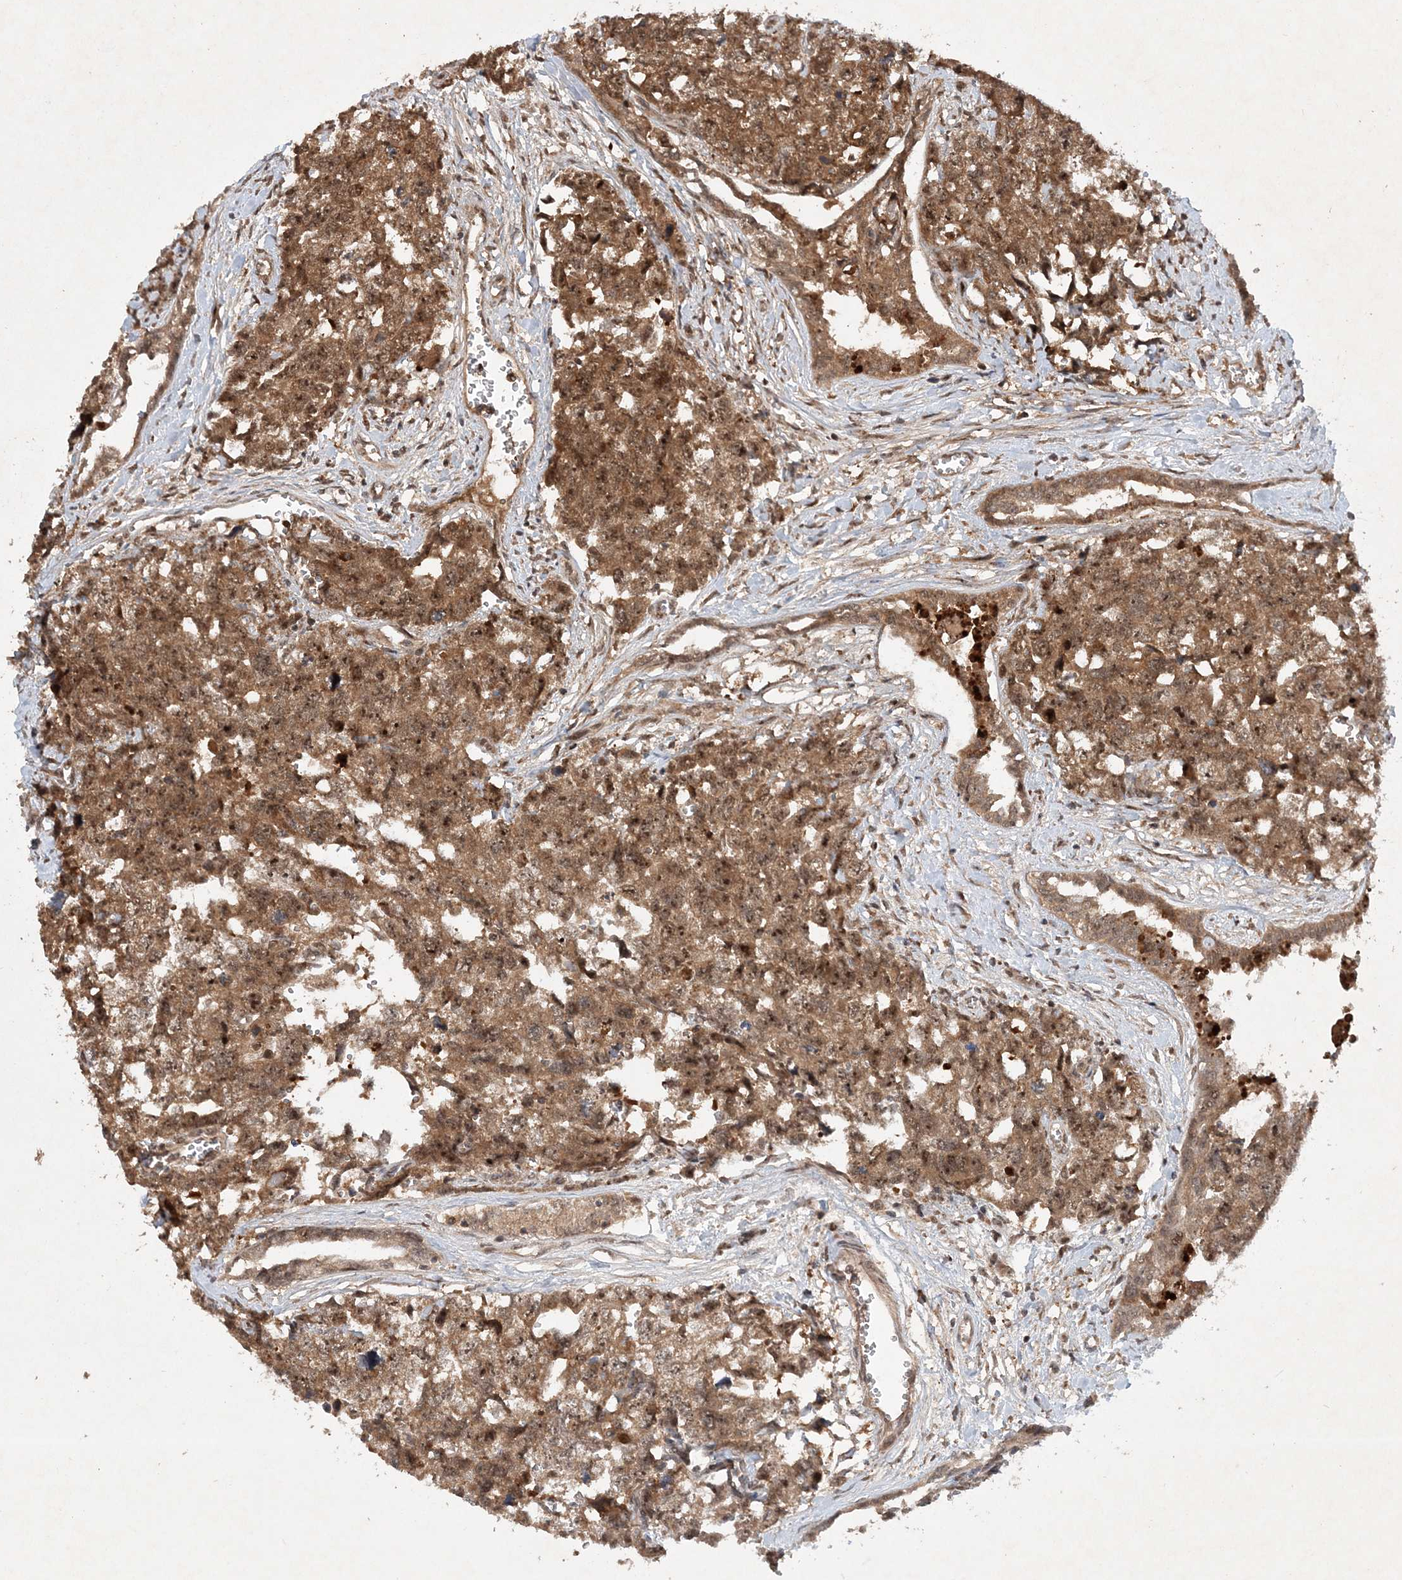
{"staining": {"intensity": "moderate", "quantity": ">75%", "location": "cytoplasmic/membranous,nuclear"}, "tissue": "testis cancer", "cell_type": "Tumor cells", "image_type": "cancer", "snomed": [{"axis": "morphology", "description": "Carcinoma, Embryonal, NOS"}, {"axis": "topography", "description": "Testis"}], "caption": "Immunohistochemical staining of testis cancer (embryonal carcinoma) shows medium levels of moderate cytoplasmic/membranous and nuclear protein positivity in about >75% of tumor cells.", "gene": "UBR3", "patient": {"sex": "male", "age": 31}}